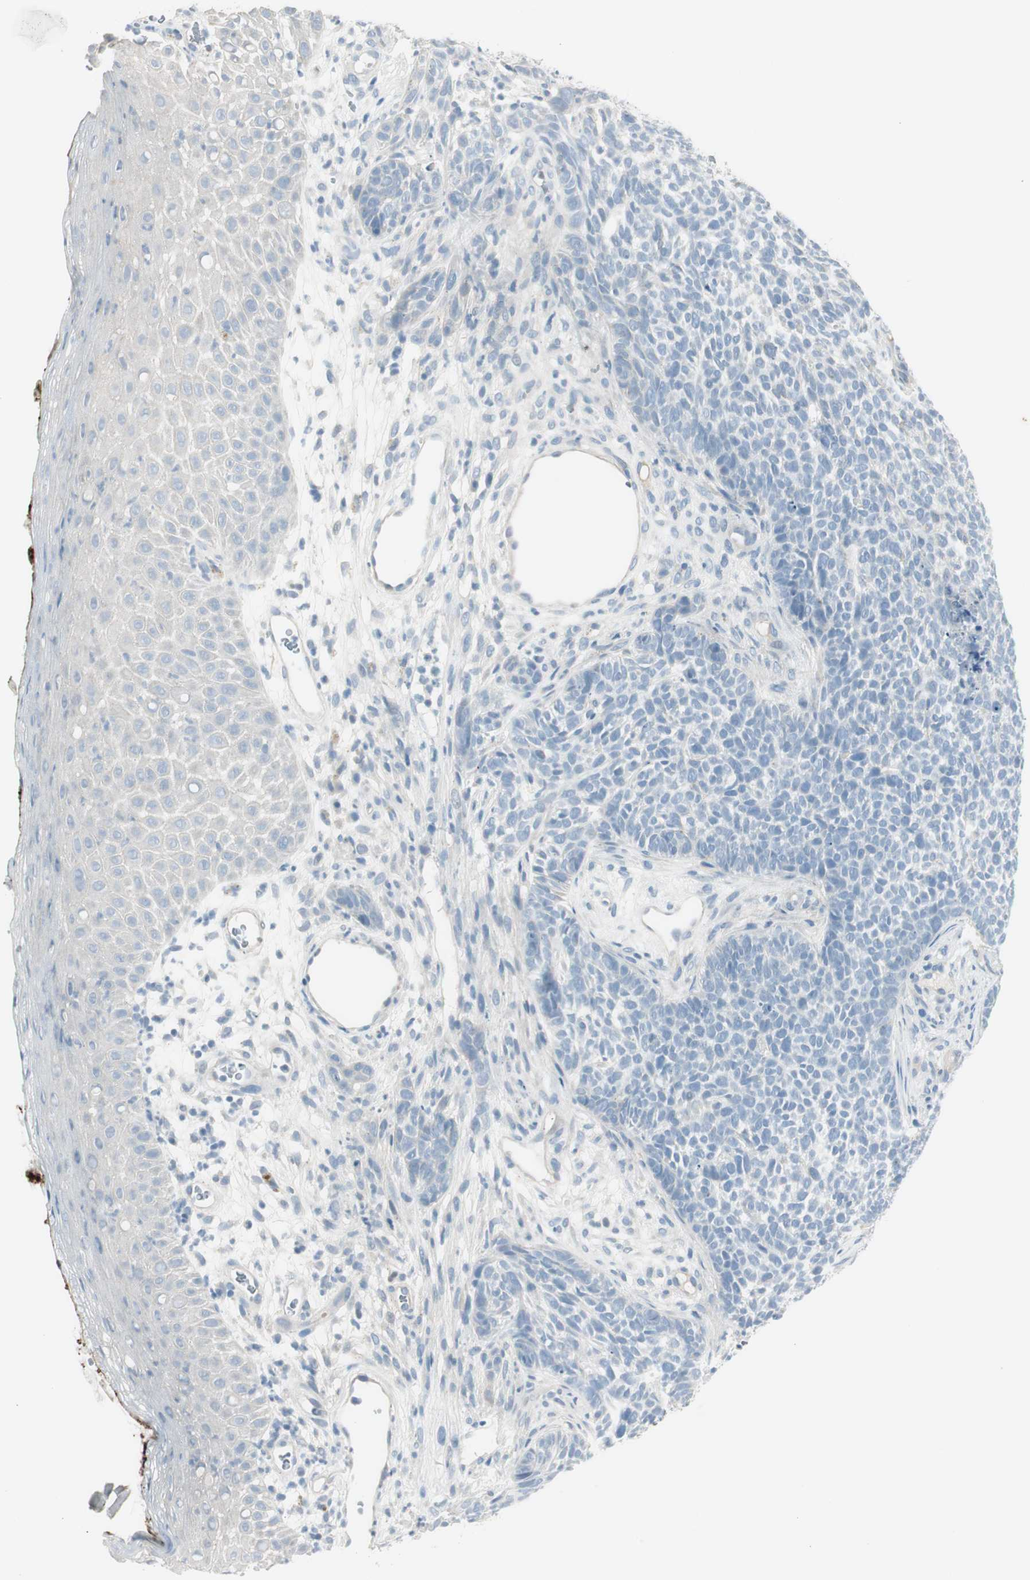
{"staining": {"intensity": "negative", "quantity": "none", "location": "none"}, "tissue": "skin cancer", "cell_type": "Tumor cells", "image_type": "cancer", "snomed": [{"axis": "morphology", "description": "Basal cell carcinoma"}, {"axis": "topography", "description": "Skin"}], "caption": "A photomicrograph of human skin cancer (basal cell carcinoma) is negative for staining in tumor cells. (Stains: DAB (3,3'-diaminobenzidine) immunohistochemistry (IHC) with hematoxylin counter stain, Microscopy: brightfield microscopy at high magnification).", "gene": "CACNA2D1", "patient": {"sex": "female", "age": 84}}